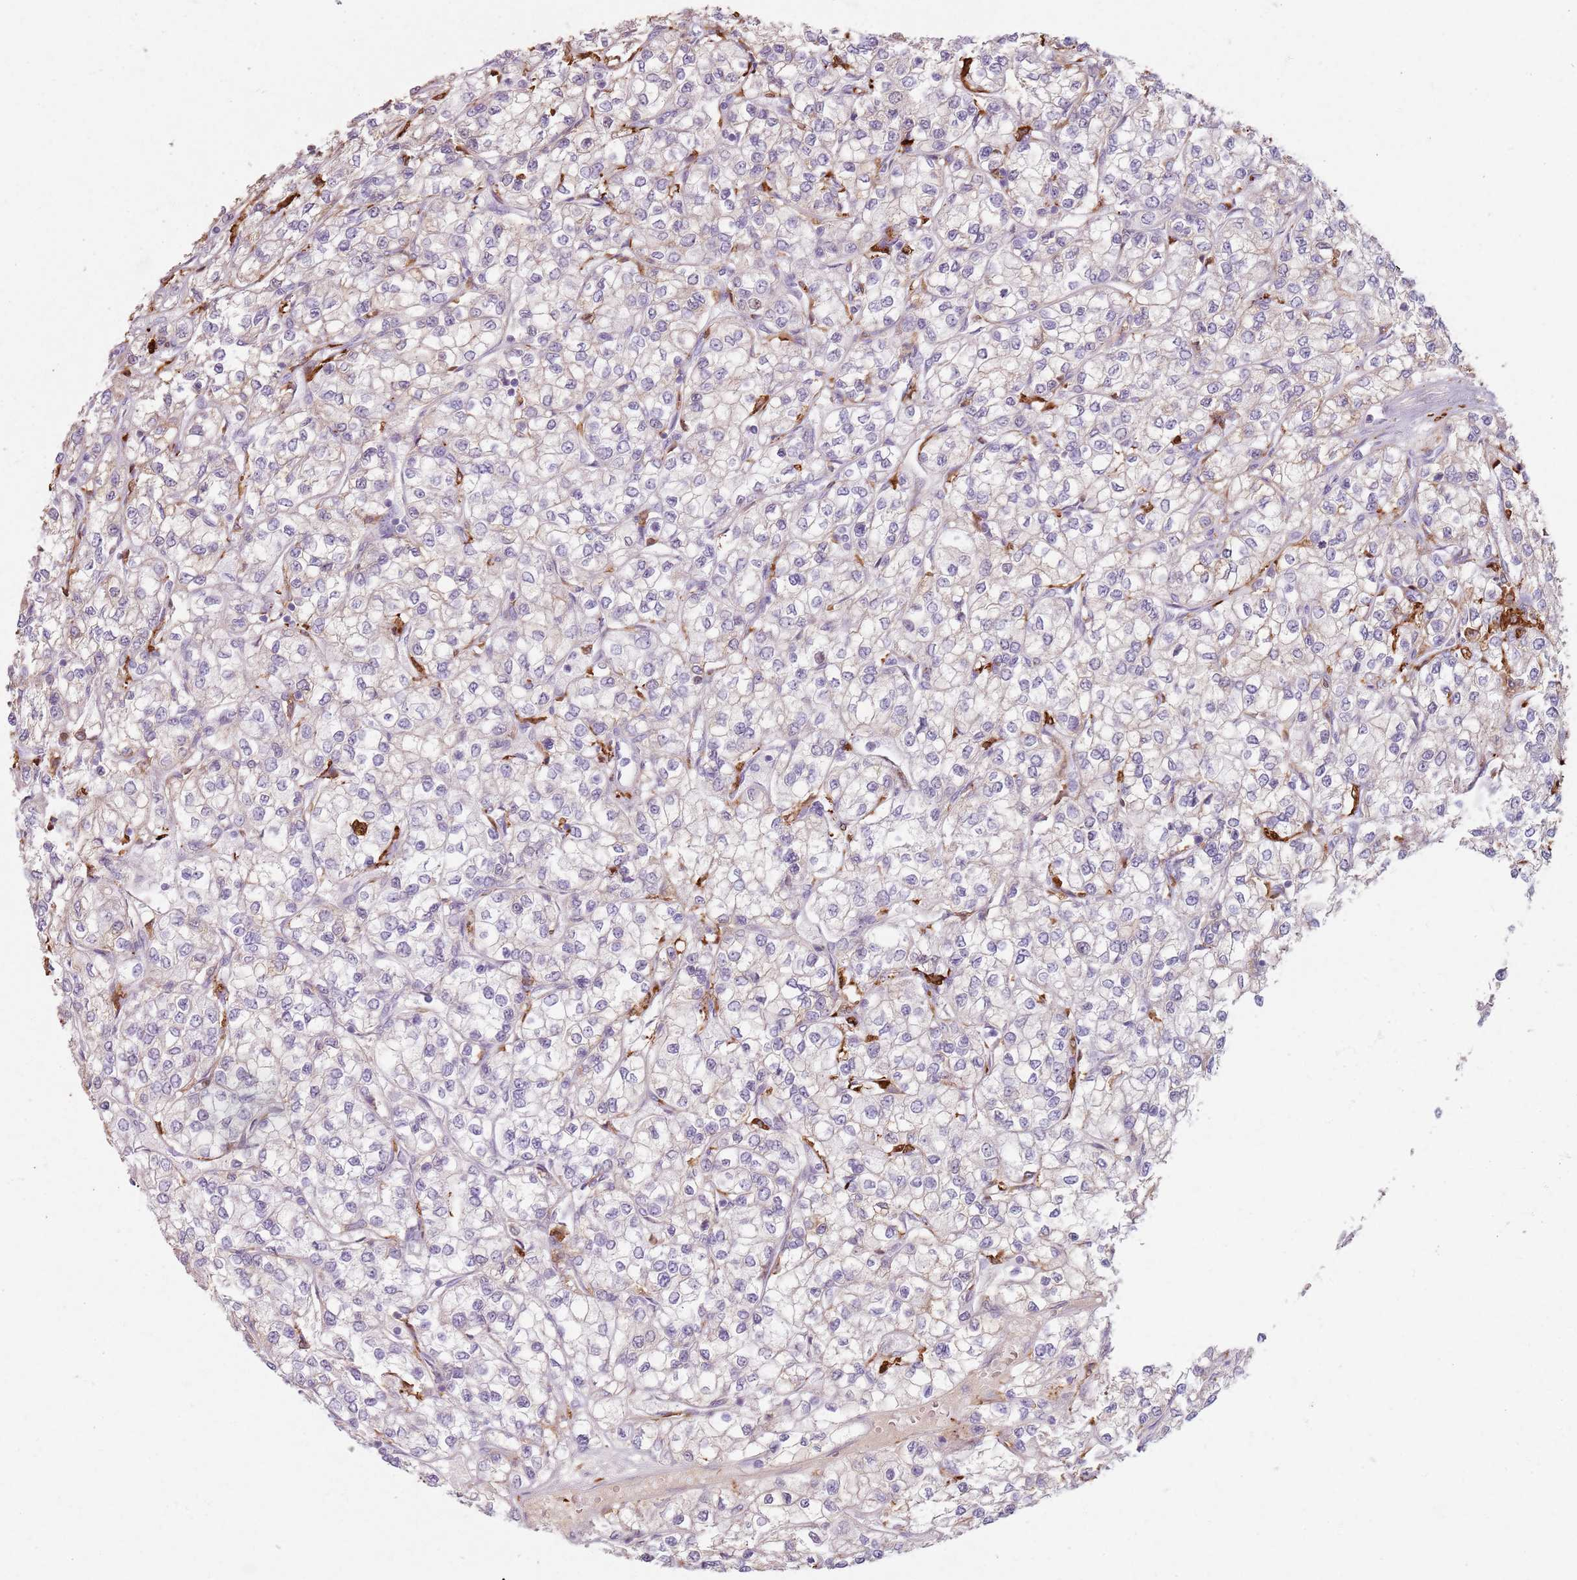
{"staining": {"intensity": "negative", "quantity": "none", "location": "none"}, "tissue": "renal cancer", "cell_type": "Tumor cells", "image_type": "cancer", "snomed": [{"axis": "morphology", "description": "Adenocarcinoma, NOS"}, {"axis": "topography", "description": "Kidney"}], "caption": "Tumor cells show no significant protein positivity in renal cancer (adenocarcinoma).", "gene": "GDPGP1", "patient": {"sex": "male", "age": 80}}